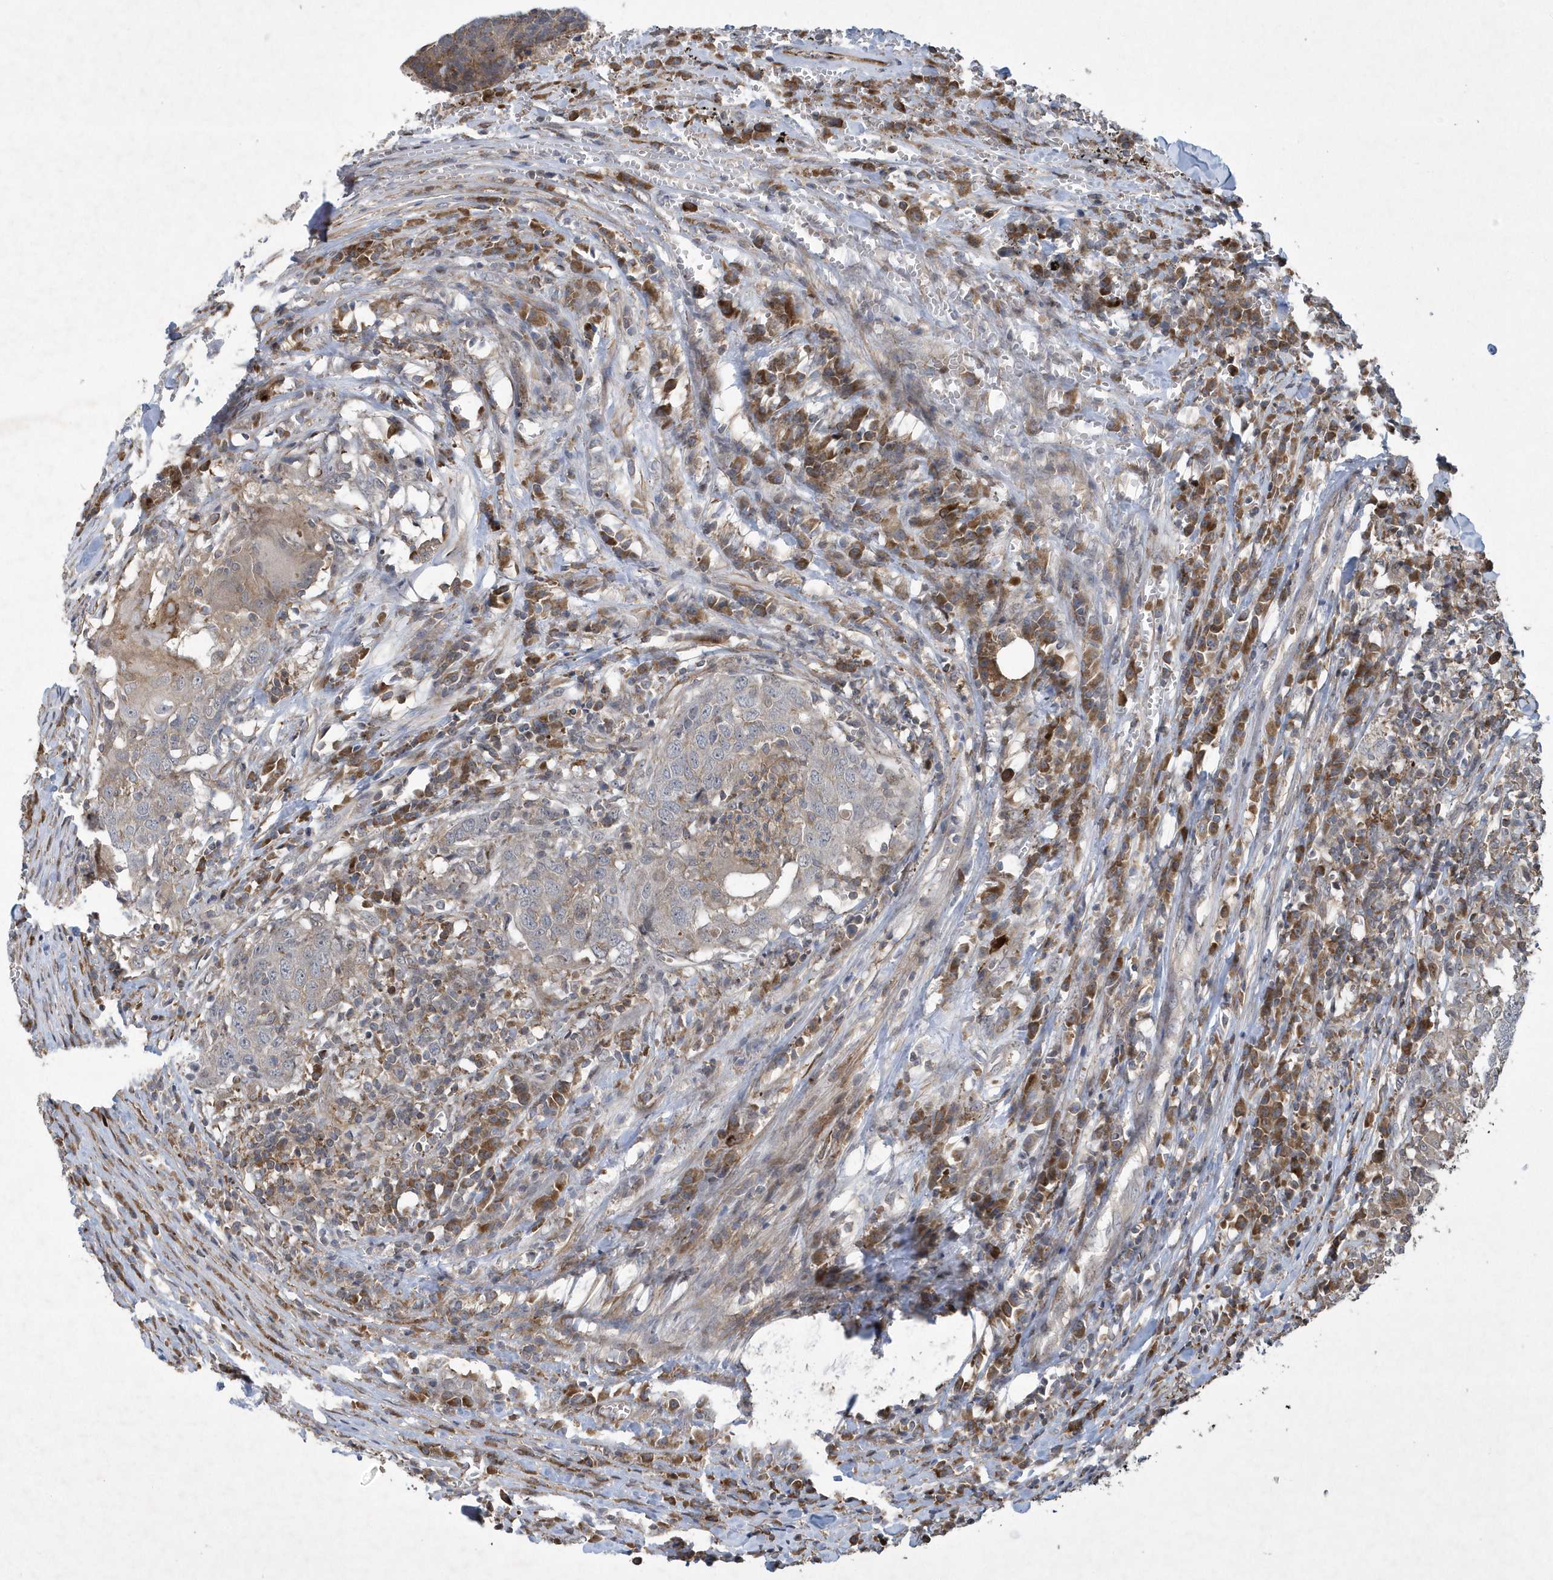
{"staining": {"intensity": "negative", "quantity": "none", "location": "none"}, "tissue": "head and neck cancer", "cell_type": "Tumor cells", "image_type": "cancer", "snomed": [{"axis": "morphology", "description": "Squamous cell carcinoma, NOS"}, {"axis": "topography", "description": "Head-Neck"}], "caption": "There is no significant expression in tumor cells of squamous cell carcinoma (head and neck).", "gene": "N4BP2", "patient": {"sex": "male", "age": 66}}